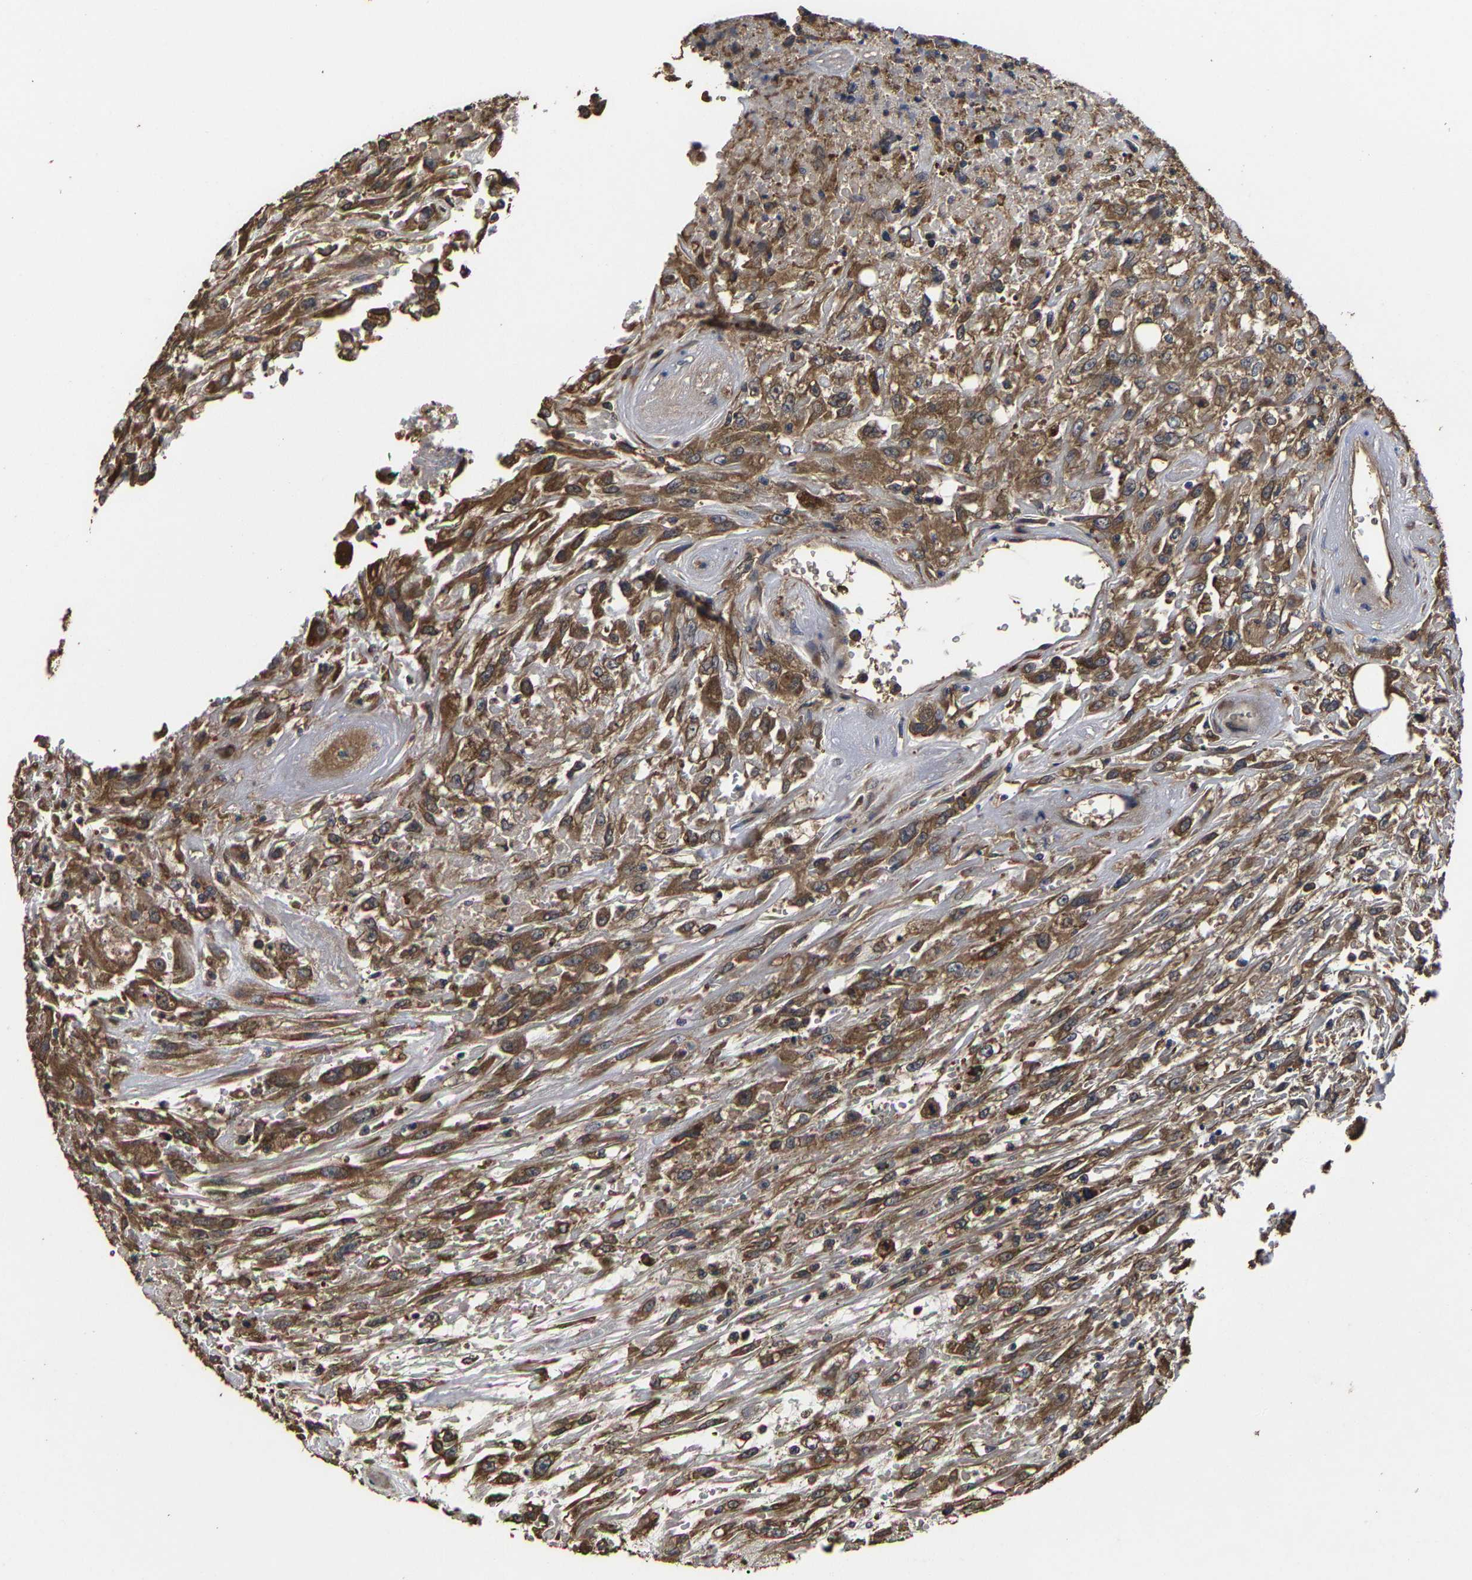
{"staining": {"intensity": "moderate", "quantity": ">75%", "location": "cytoplasmic/membranous"}, "tissue": "urothelial cancer", "cell_type": "Tumor cells", "image_type": "cancer", "snomed": [{"axis": "morphology", "description": "Urothelial carcinoma, High grade"}, {"axis": "topography", "description": "Urinary bladder"}], "caption": "Urothelial carcinoma (high-grade) was stained to show a protein in brown. There is medium levels of moderate cytoplasmic/membranous expression in about >75% of tumor cells.", "gene": "ITCH", "patient": {"sex": "male", "age": 46}}